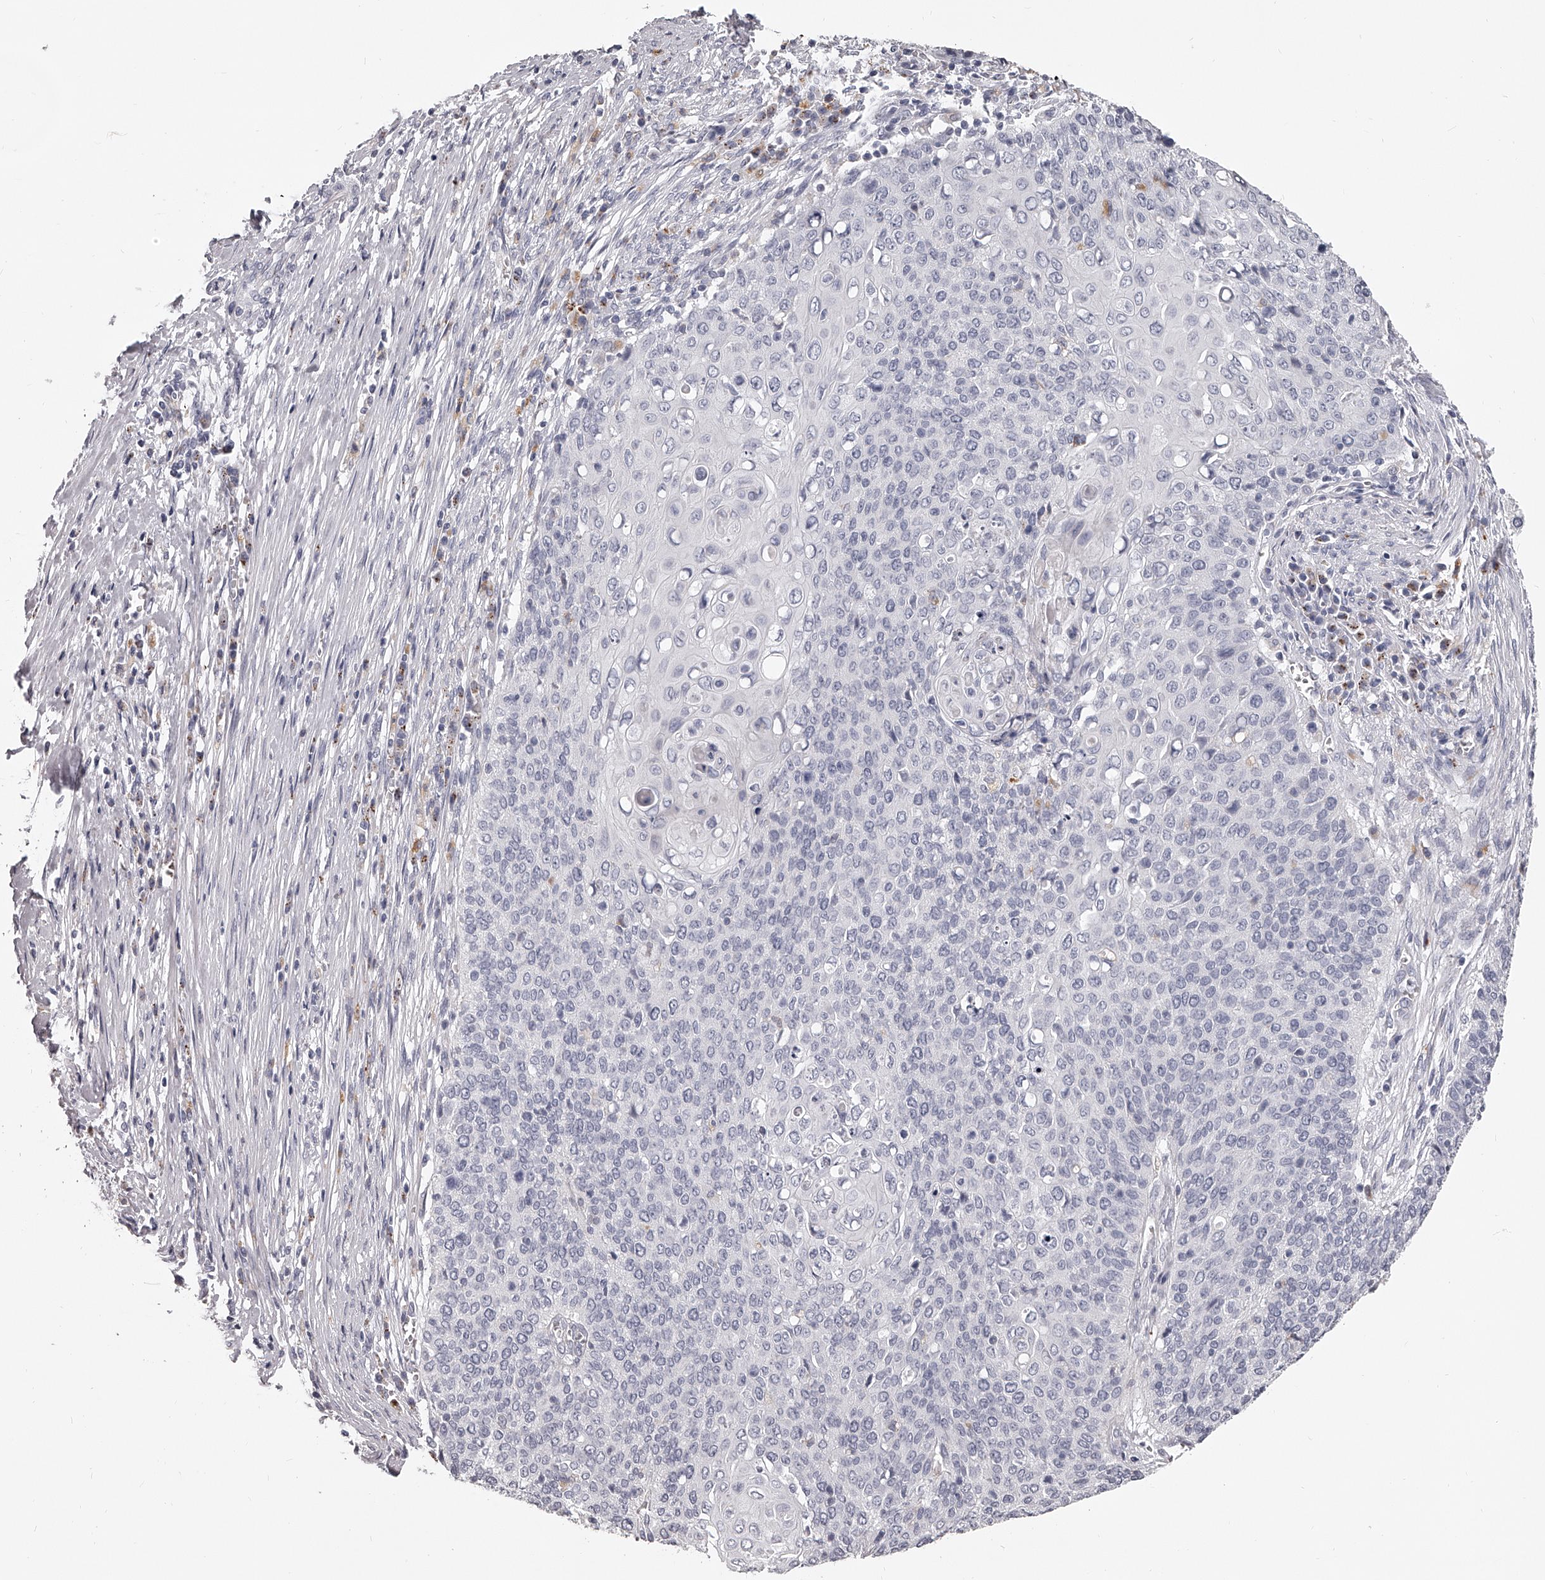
{"staining": {"intensity": "negative", "quantity": "none", "location": "none"}, "tissue": "cervical cancer", "cell_type": "Tumor cells", "image_type": "cancer", "snomed": [{"axis": "morphology", "description": "Squamous cell carcinoma, NOS"}, {"axis": "topography", "description": "Cervix"}], "caption": "The histopathology image reveals no staining of tumor cells in cervical cancer.", "gene": "DMRT1", "patient": {"sex": "female", "age": 39}}